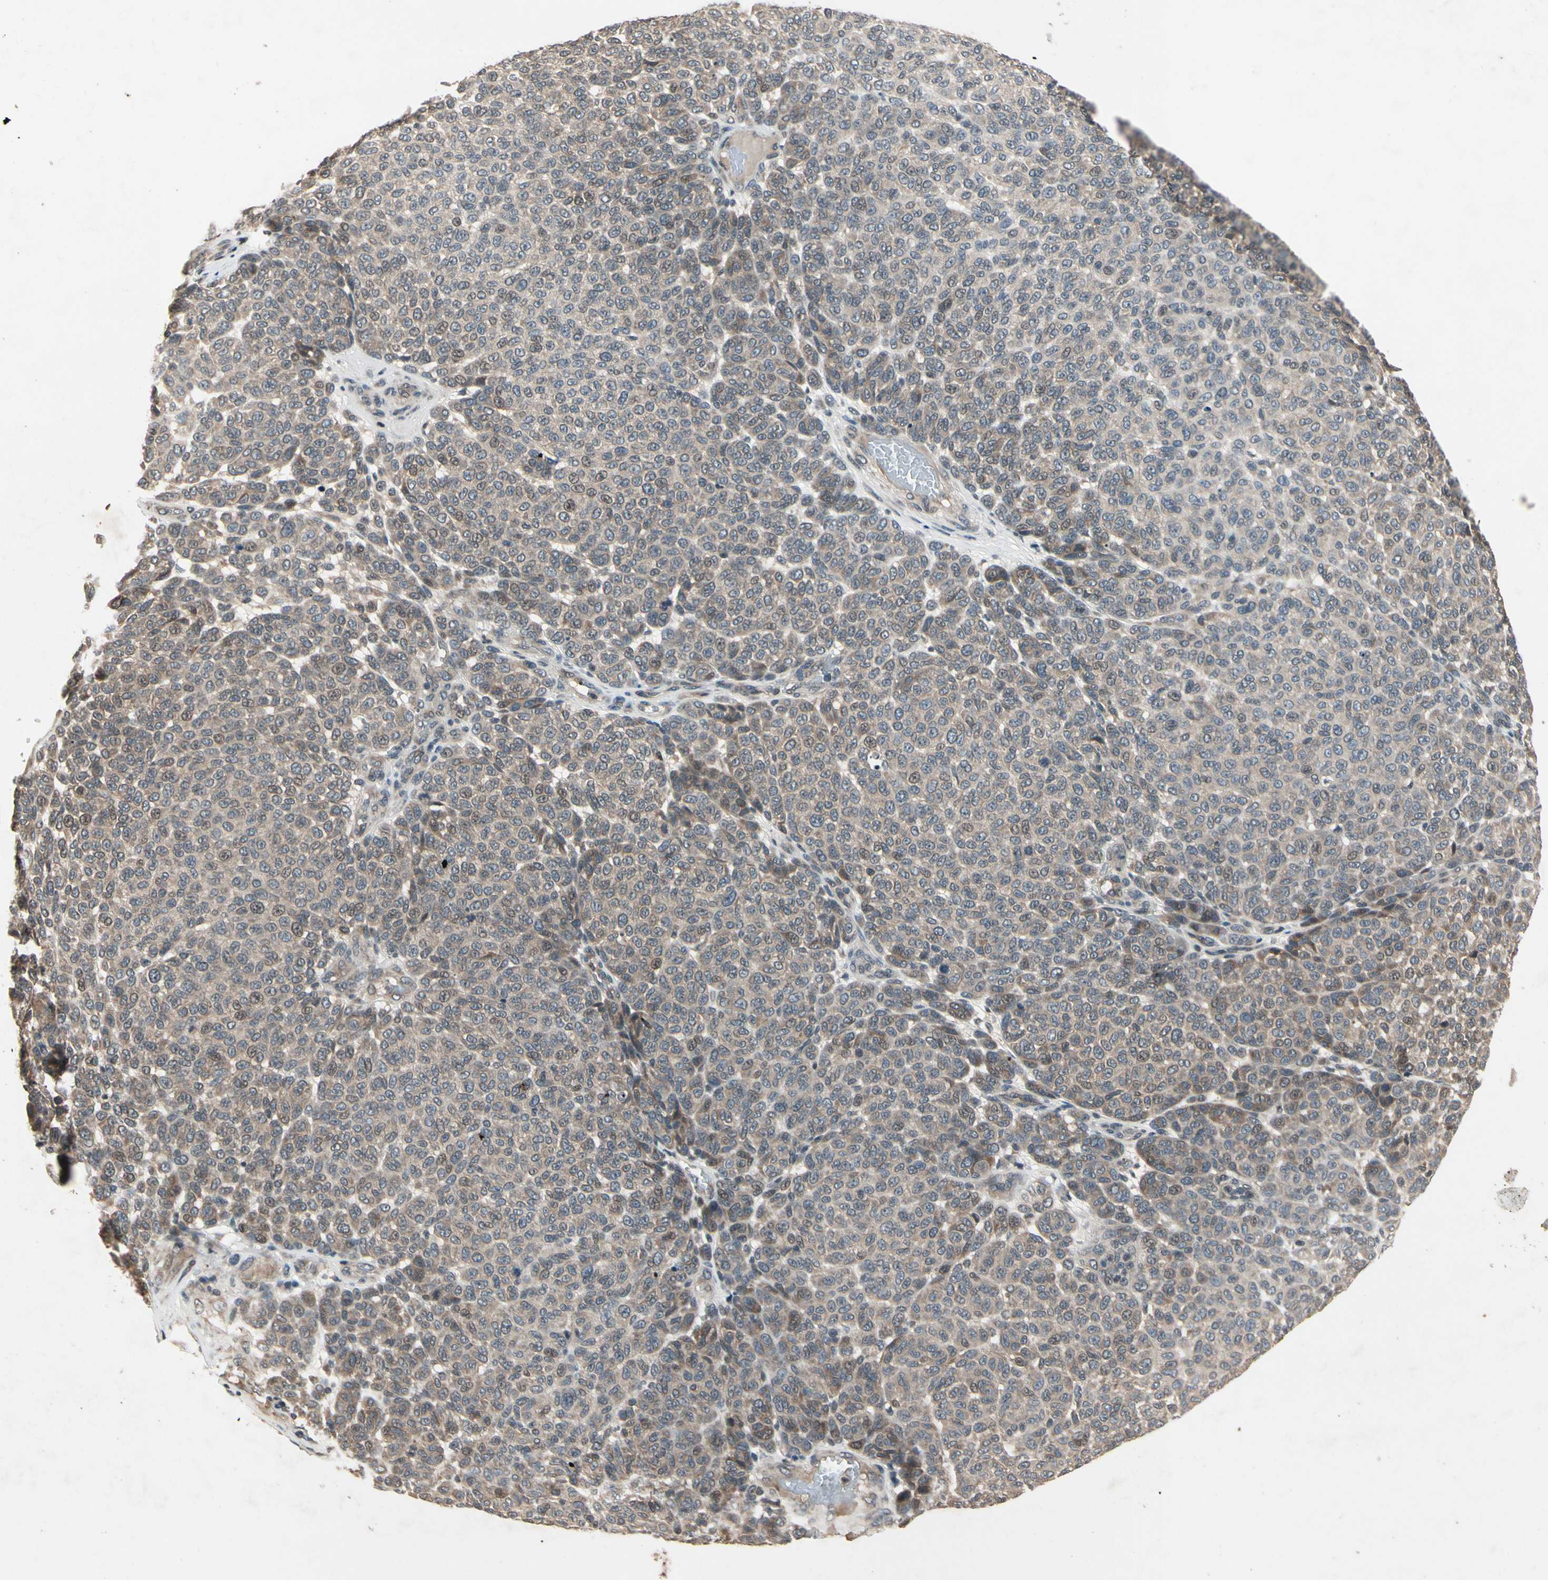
{"staining": {"intensity": "weak", "quantity": "25%-75%", "location": "cytoplasmic/membranous,nuclear"}, "tissue": "melanoma", "cell_type": "Tumor cells", "image_type": "cancer", "snomed": [{"axis": "morphology", "description": "Malignant melanoma, NOS"}, {"axis": "topography", "description": "Skin"}], "caption": "Human melanoma stained for a protein (brown) displays weak cytoplasmic/membranous and nuclear positive staining in about 25%-75% of tumor cells.", "gene": "DPY19L3", "patient": {"sex": "male", "age": 59}}